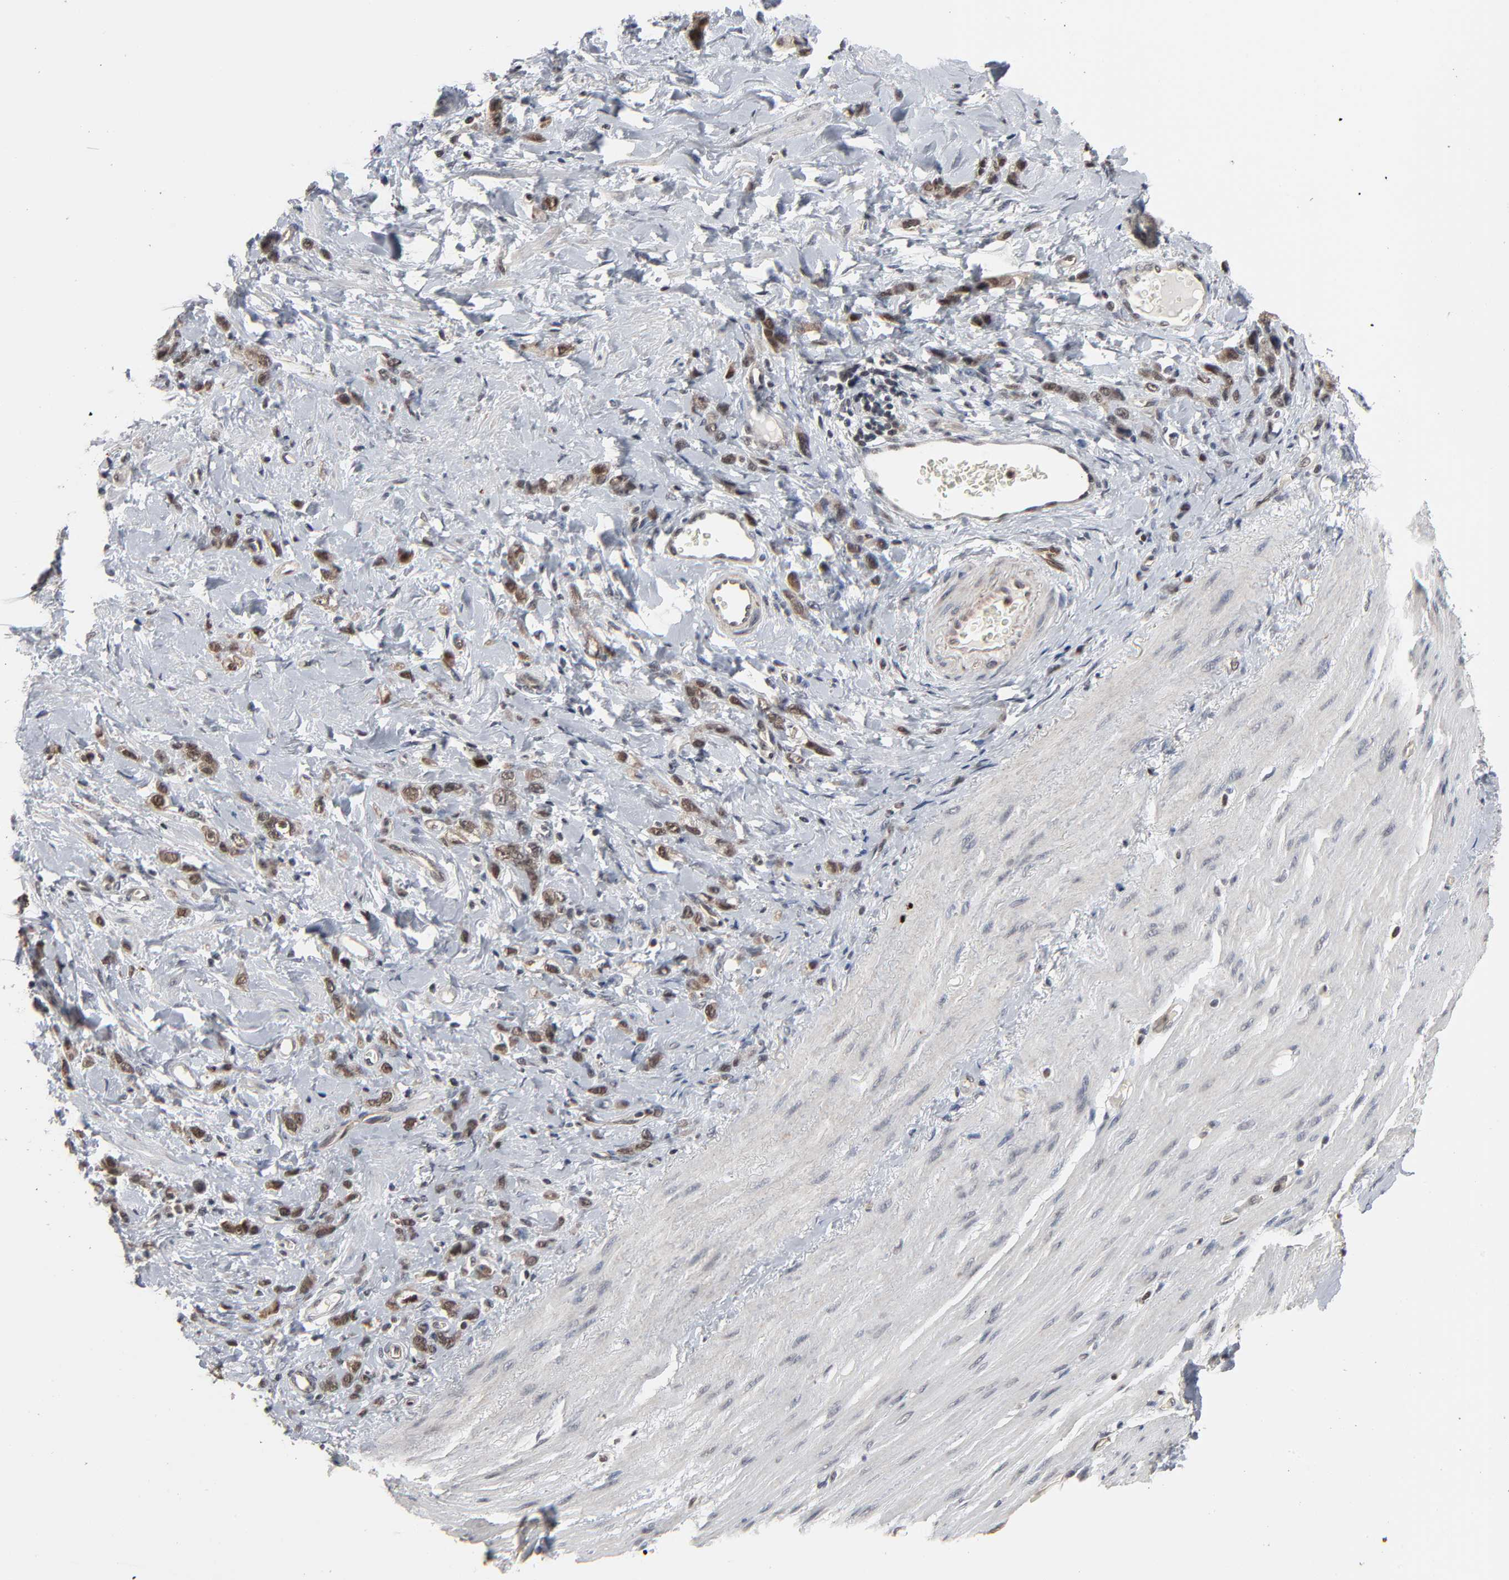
{"staining": {"intensity": "strong", "quantity": ">75%", "location": "nuclear"}, "tissue": "stomach cancer", "cell_type": "Tumor cells", "image_type": "cancer", "snomed": [{"axis": "morphology", "description": "Normal tissue, NOS"}, {"axis": "morphology", "description": "Adenocarcinoma, NOS"}, {"axis": "topography", "description": "Stomach"}], "caption": "Protein staining demonstrates strong nuclear positivity in about >75% of tumor cells in stomach cancer (adenocarcinoma).", "gene": "ZNF419", "patient": {"sex": "male", "age": 82}}